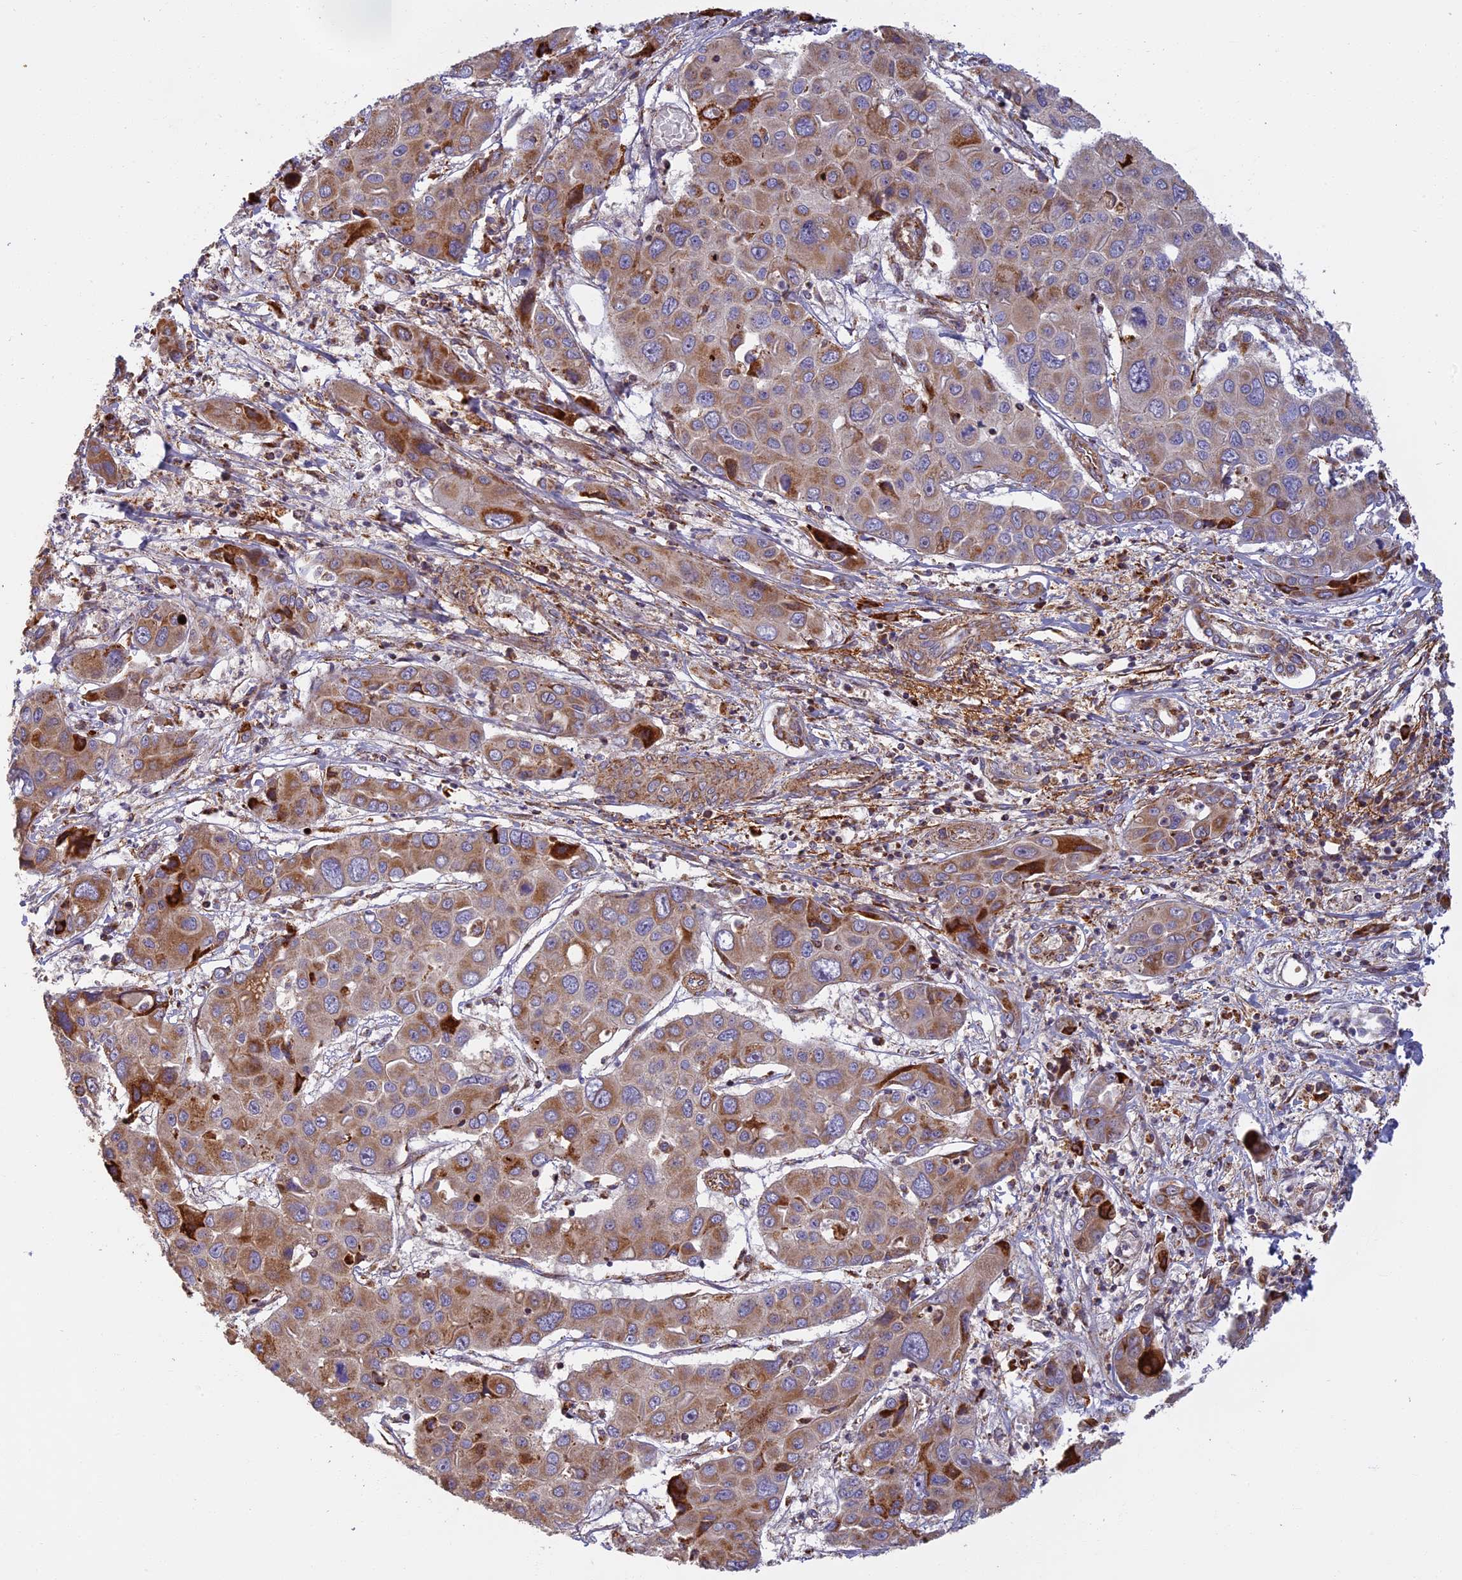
{"staining": {"intensity": "moderate", "quantity": "25%-75%", "location": "cytoplasmic/membranous"}, "tissue": "liver cancer", "cell_type": "Tumor cells", "image_type": "cancer", "snomed": [{"axis": "morphology", "description": "Cholangiocarcinoma"}, {"axis": "topography", "description": "Liver"}], "caption": "Immunohistochemistry micrograph of human cholangiocarcinoma (liver) stained for a protein (brown), which displays medium levels of moderate cytoplasmic/membranous staining in approximately 25%-75% of tumor cells.", "gene": "EDAR", "patient": {"sex": "male", "age": 67}}